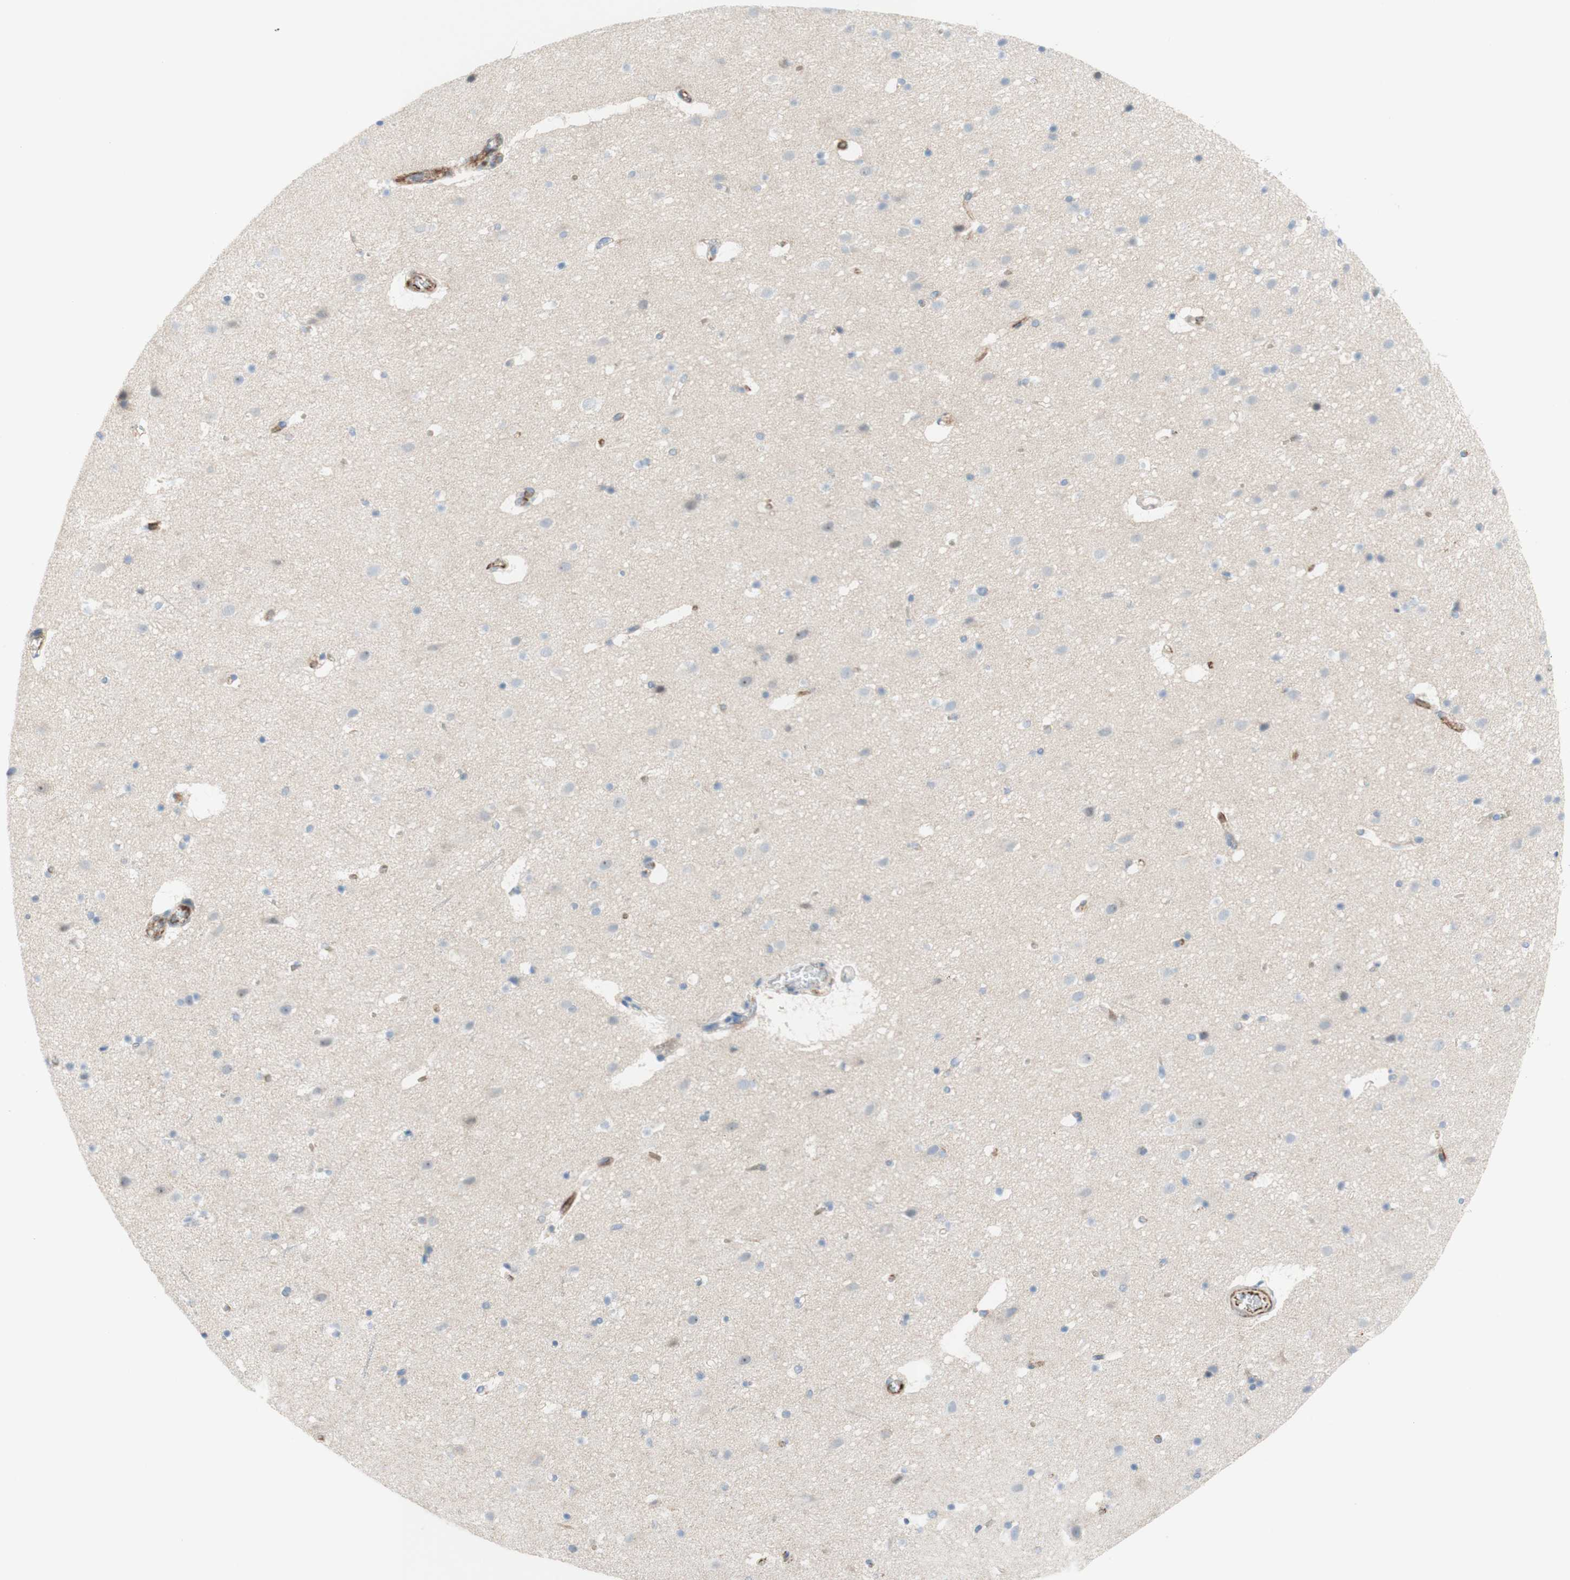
{"staining": {"intensity": "strong", "quantity": ">75%", "location": "cytoplasmic/membranous"}, "tissue": "cerebral cortex", "cell_type": "Endothelial cells", "image_type": "normal", "snomed": [{"axis": "morphology", "description": "Normal tissue, NOS"}, {"axis": "topography", "description": "Cerebral cortex"}], "caption": "Protein staining of benign cerebral cortex reveals strong cytoplasmic/membranous positivity in approximately >75% of endothelial cells.", "gene": "POU2AF1", "patient": {"sex": "male", "age": 45}}